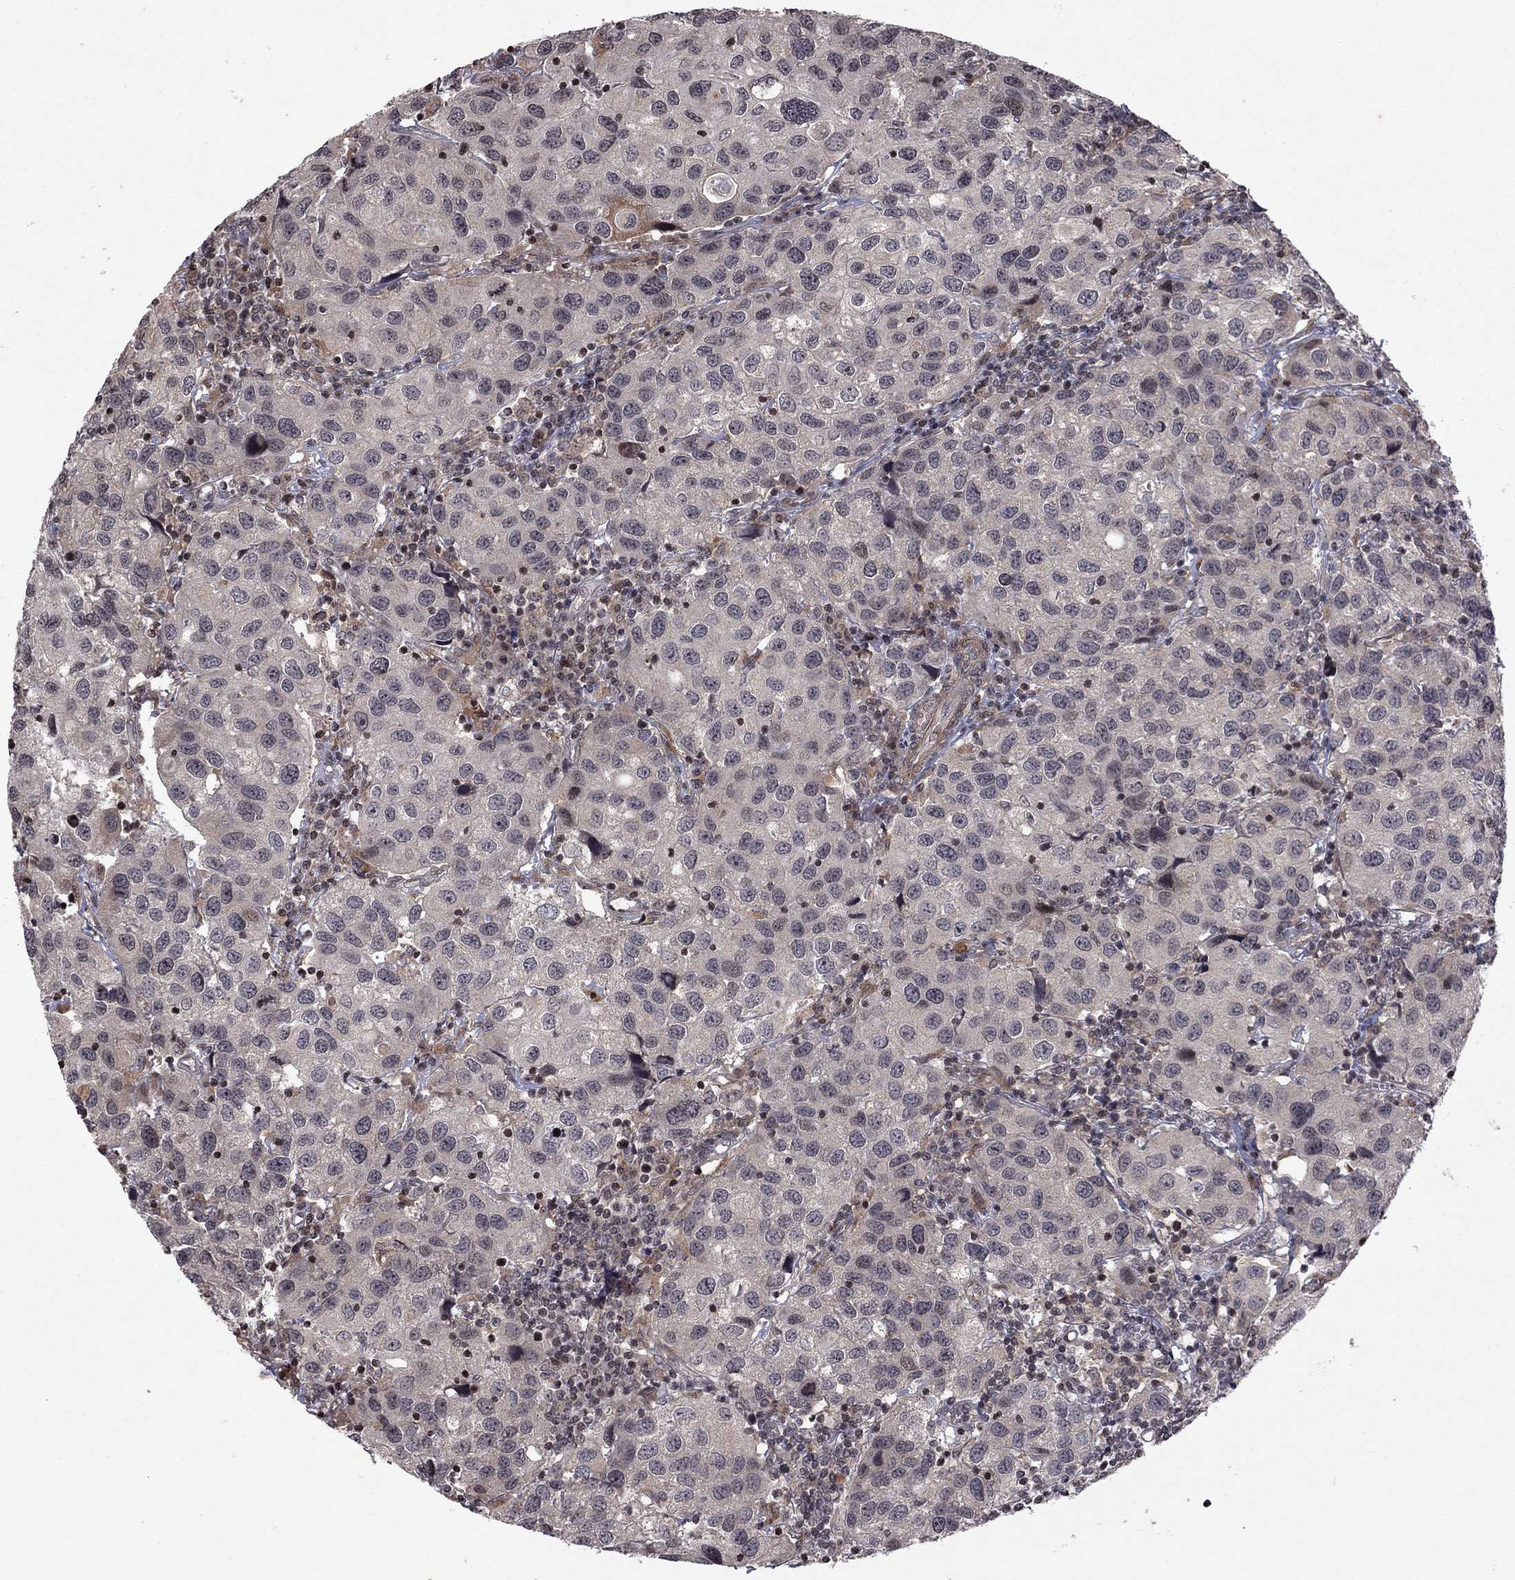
{"staining": {"intensity": "negative", "quantity": "none", "location": "none"}, "tissue": "urothelial cancer", "cell_type": "Tumor cells", "image_type": "cancer", "snomed": [{"axis": "morphology", "description": "Urothelial carcinoma, High grade"}, {"axis": "topography", "description": "Urinary bladder"}], "caption": "Immunohistochemical staining of urothelial carcinoma (high-grade) shows no significant staining in tumor cells. (DAB immunohistochemistry with hematoxylin counter stain).", "gene": "SORBS1", "patient": {"sex": "male", "age": 79}}